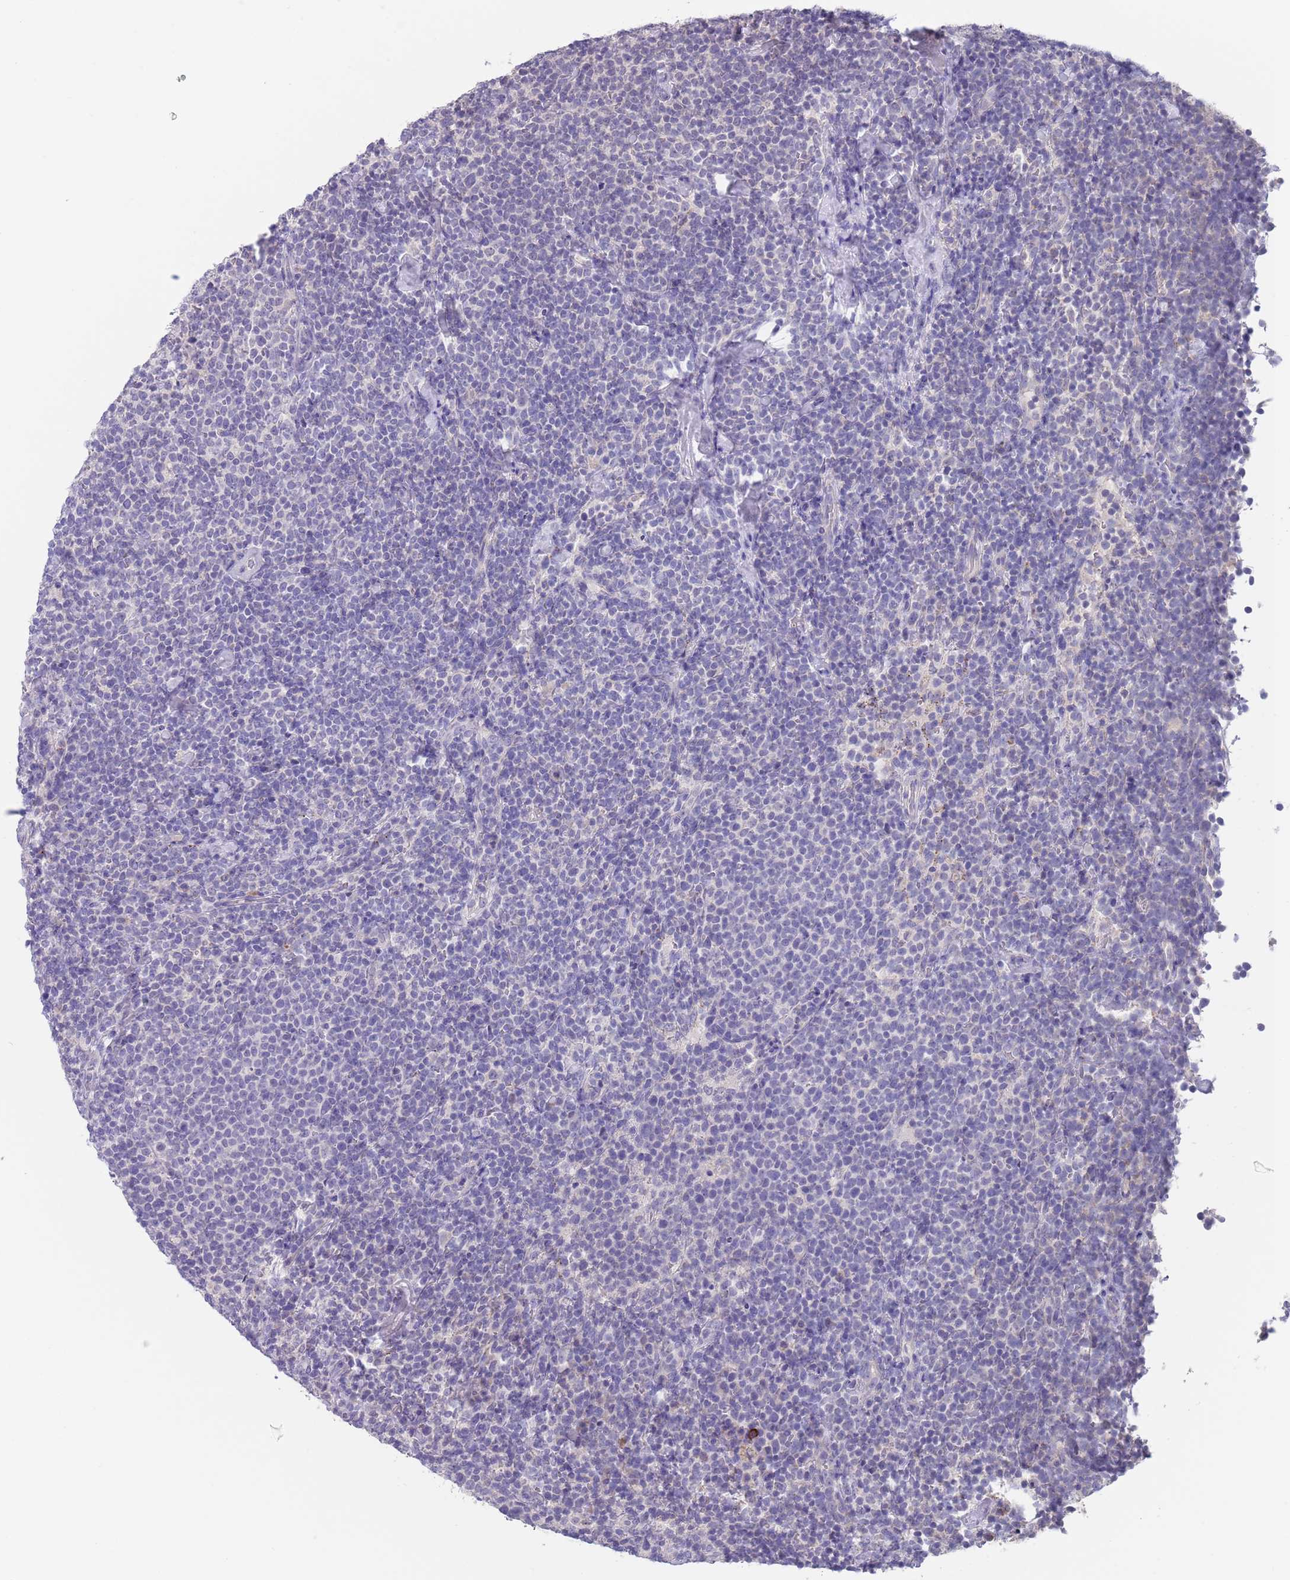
{"staining": {"intensity": "negative", "quantity": "none", "location": "none"}, "tissue": "lymphoma", "cell_type": "Tumor cells", "image_type": "cancer", "snomed": [{"axis": "morphology", "description": "Malignant lymphoma, non-Hodgkin's type, High grade"}, {"axis": "topography", "description": "Lymph node"}], "caption": "This is a micrograph of immunohistochemistry (IHC) staining of high-grade malignant lymphoma, non-Hodgkin's type, which shows no positivity in tumor cells.", "gene": "SPIRE2", "patient": {"sex": "male", "age": 61}}